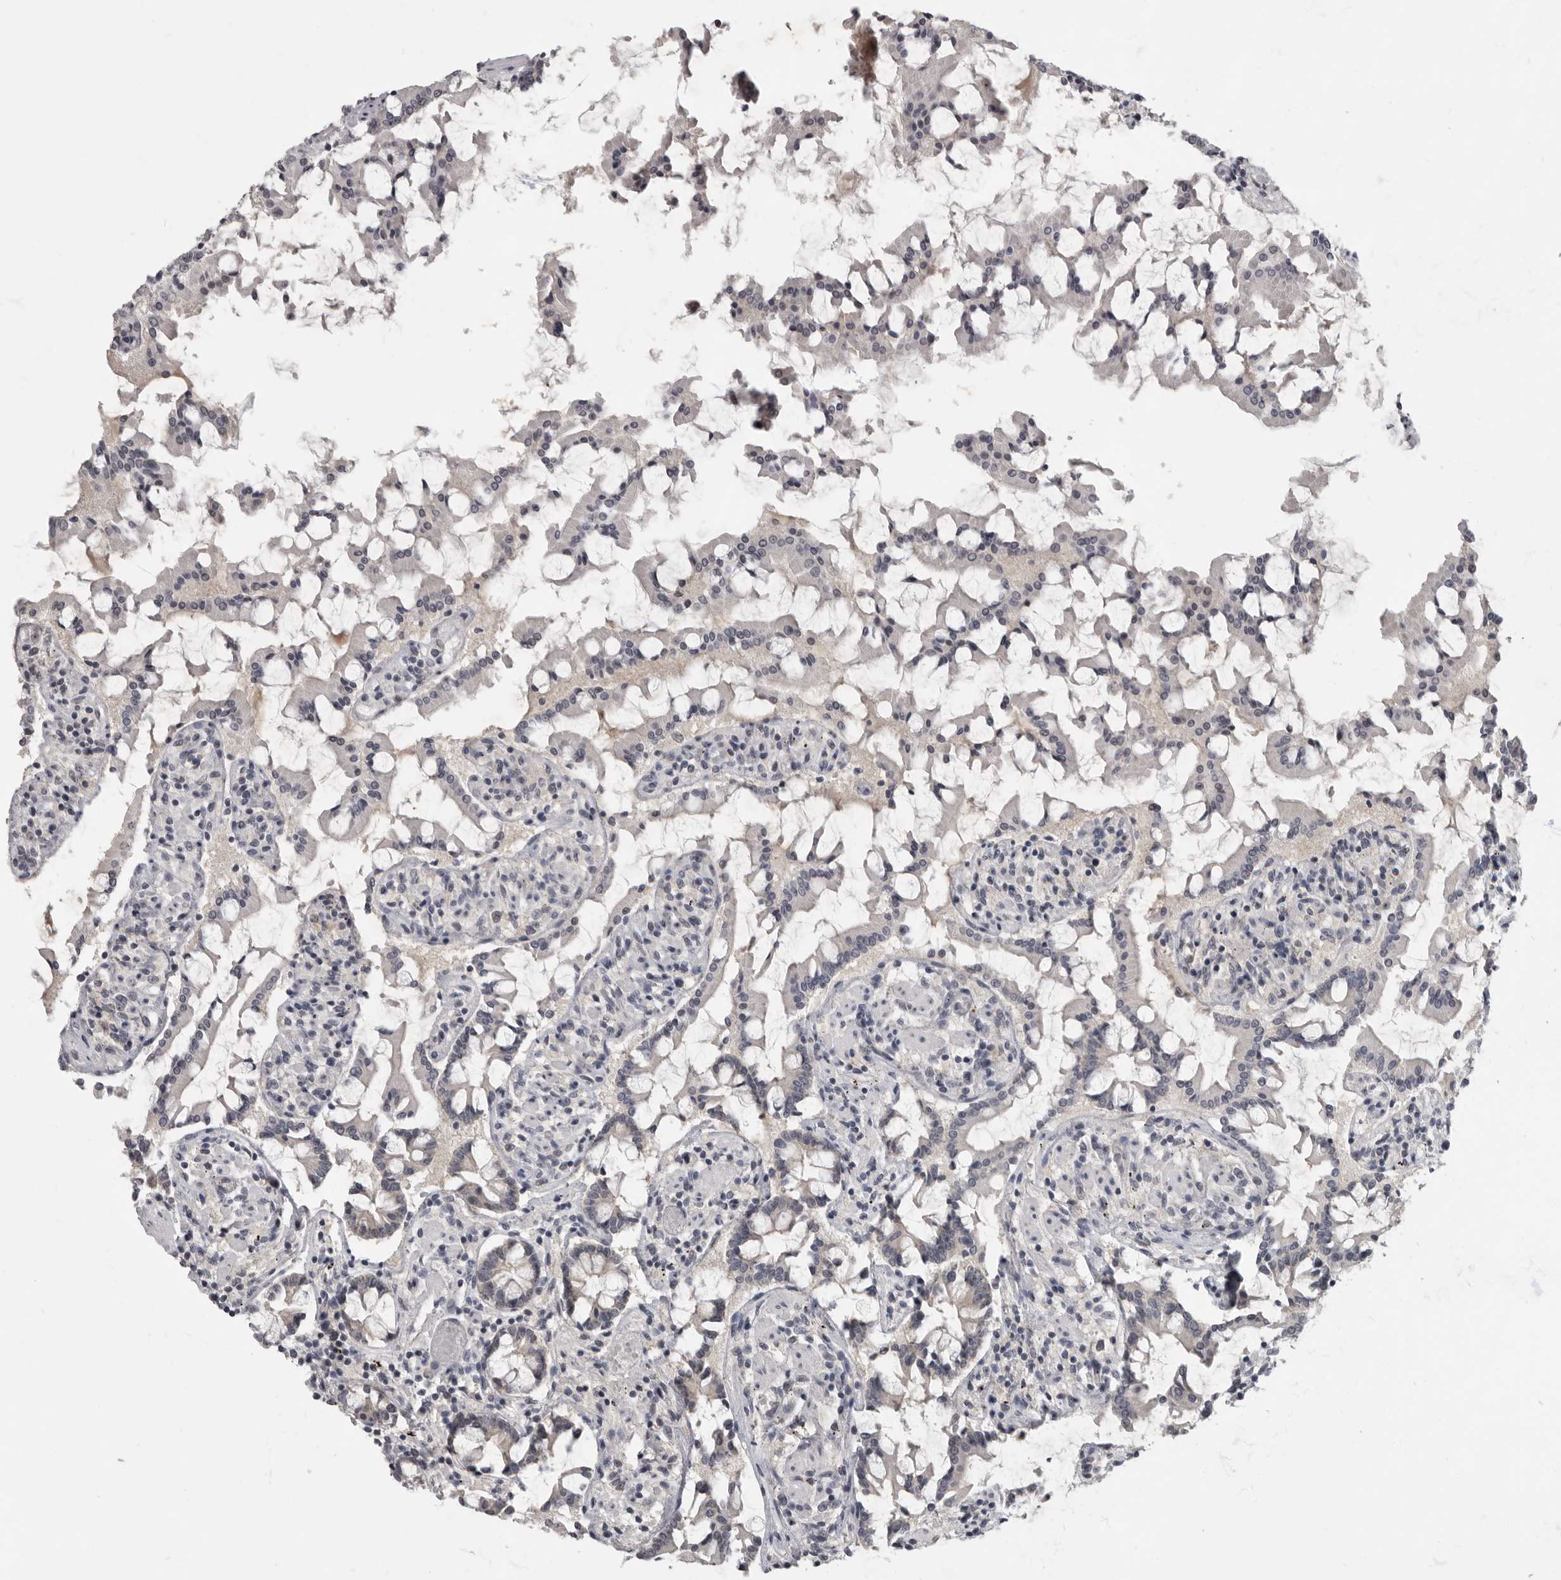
{"staining": {"intensity": "weak", "quantity": "<25%", "location": "nuclear"}, "tissue": "small intestine", "cell_type": "Glandular cells", "image_type": "normal", "snomed": [{"axis": "morphology", "description": "Normal tissue, NOS"}, {"axis": "topography", "description": "Small intestine"}], "caption": "This image is of normal small intestine stained with immunohistochemistry to label a protein in brown with the nuclei are counter-stained blue. There is no positivity in glandular cells.", "gene": "MRTO4", "patient": {"sex": "male", "age": 41}}